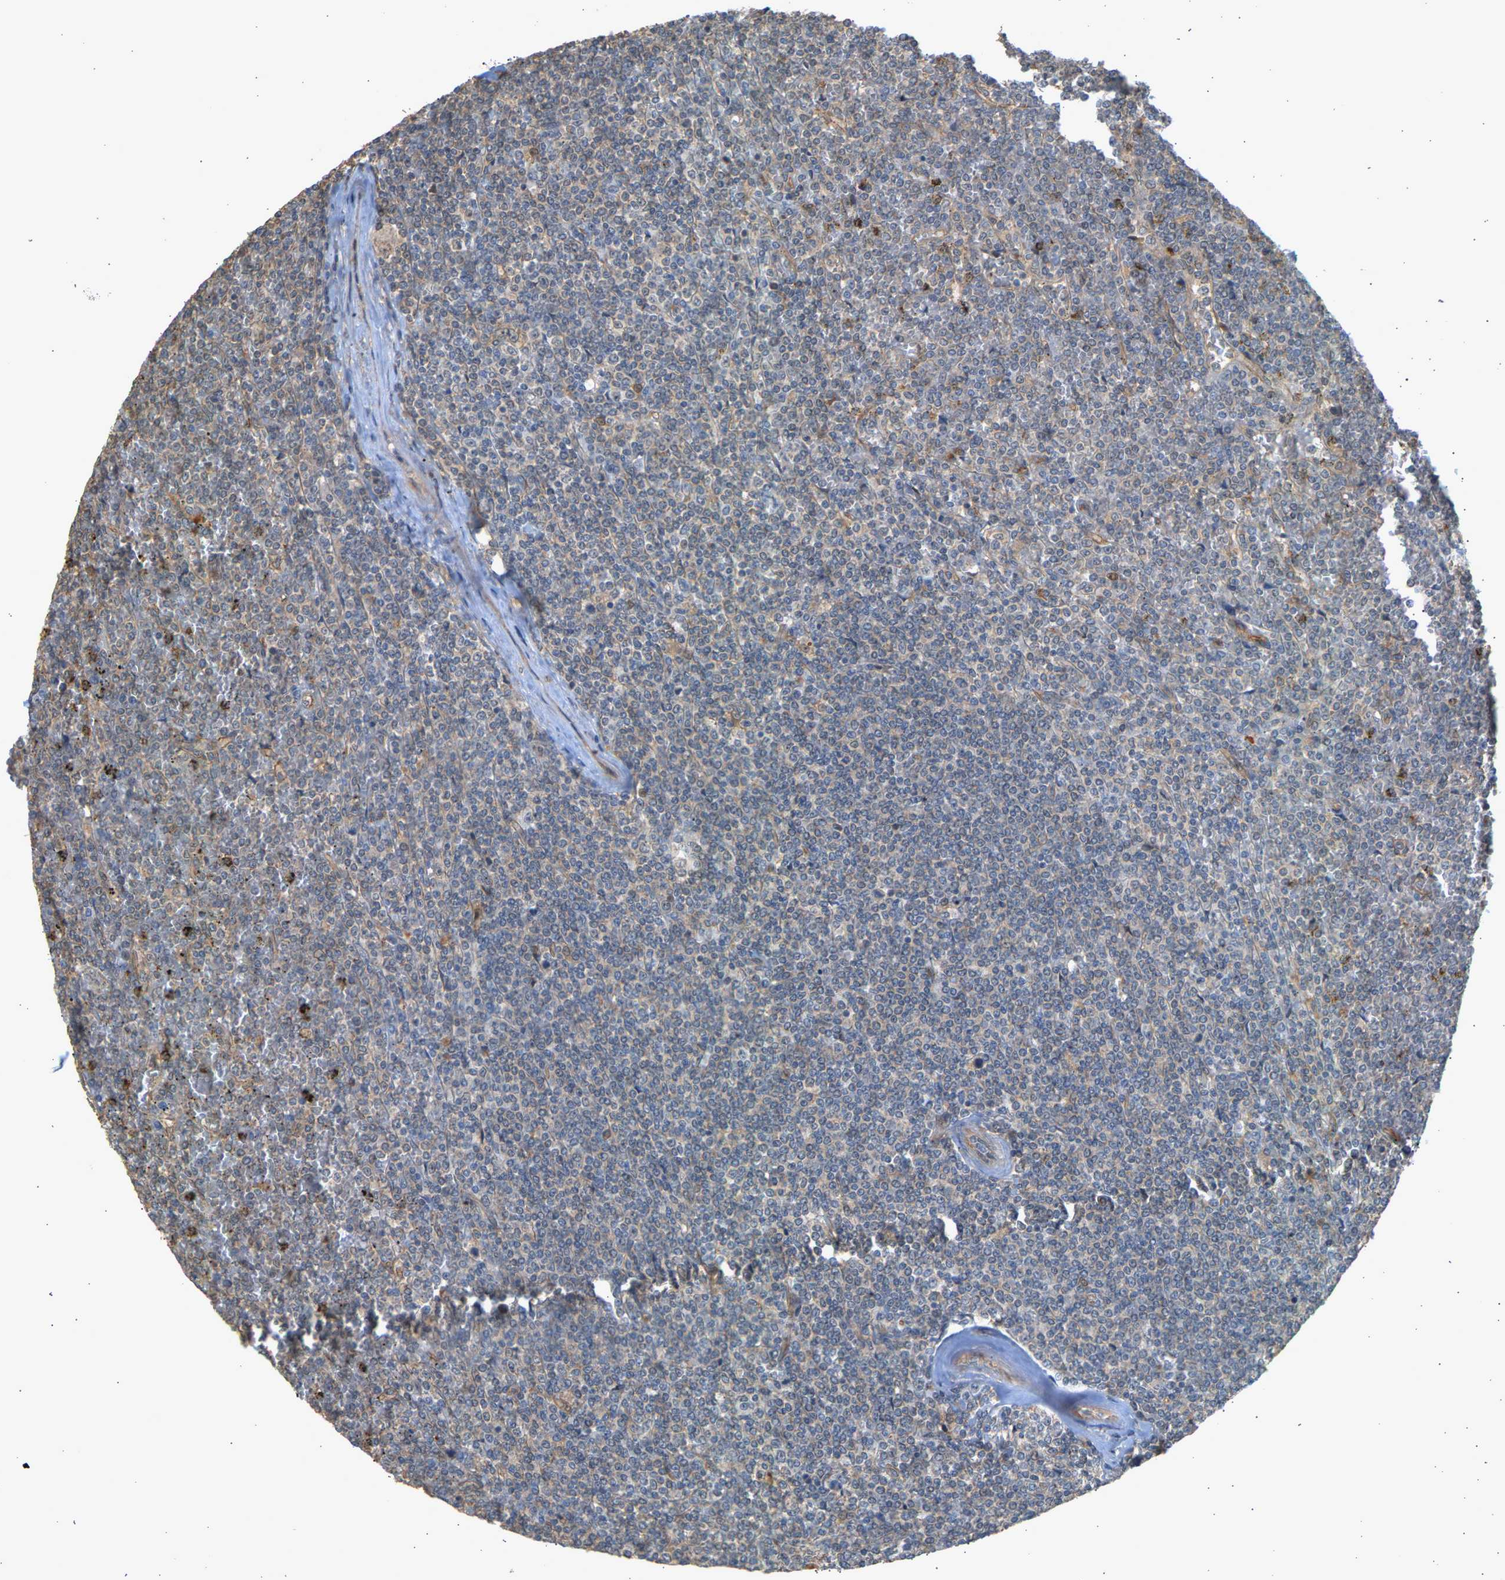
{"staining": {"intensity": "weak", "quantity": "<25%", "location": "cytoplasmic/membranous"}, "tissue": "lymphoma", "cell_type": "Tumor cells", "image_type": "cancer", "snomed": [{"axis": "morphology", "description": "Malignant lymphoma, non-Hodgkin's type, Low grade"}, {"axis": "topography", "description": "Spleen"}], "caption": "Image shows no significant protein expression in tumor cells of malignant lymphoma, non-Hodgkin's type (low-grade). The staining is performed using DAB brown chromogen with nuclei counter-stained in using hematoxylin.", "gene": "RGL1", "patient": {"sex": "female", "age": 19}}